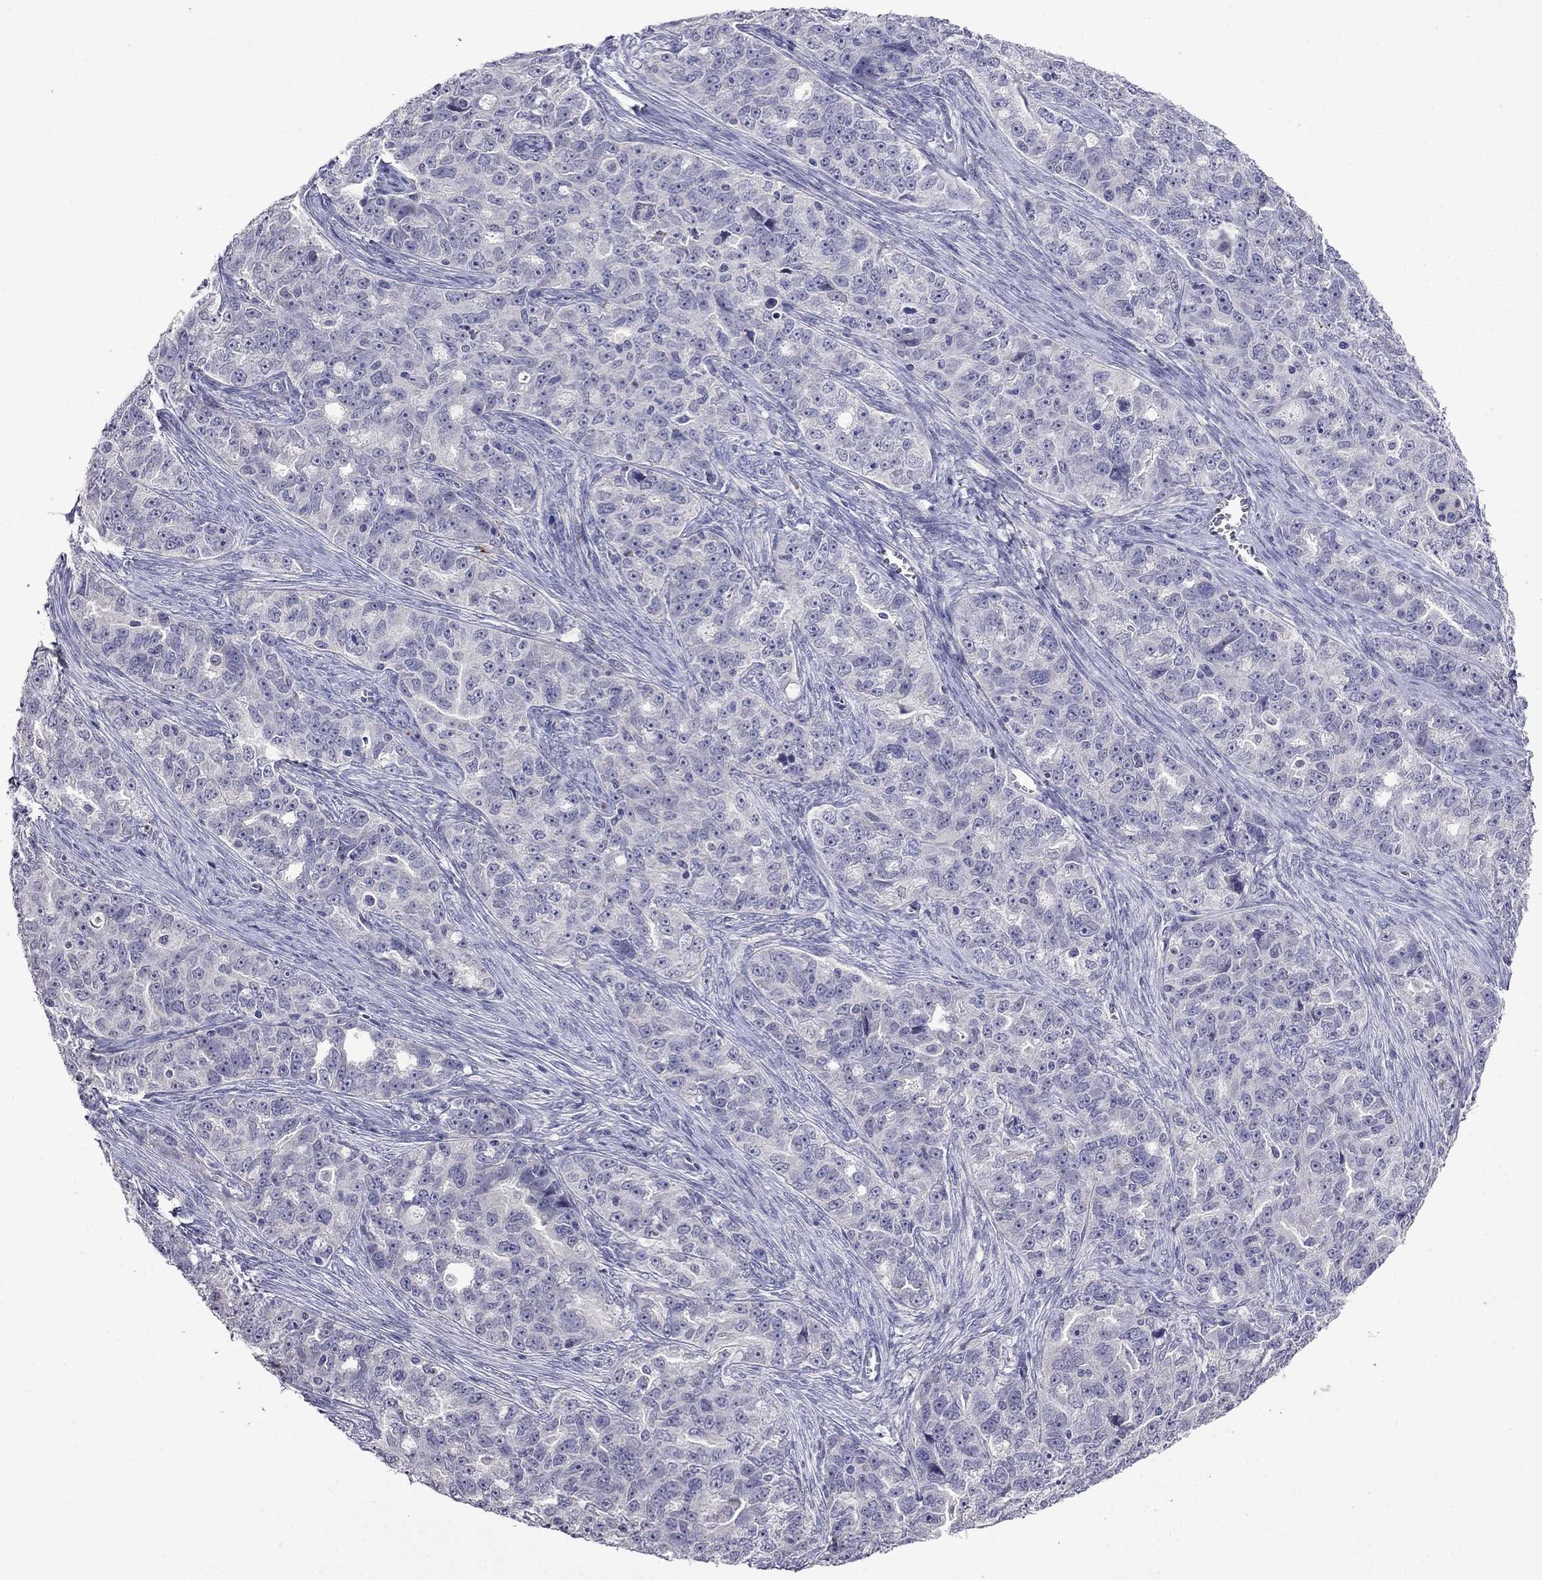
{"staining": {"intensity": "negative", "quantity": "none", "location": "none"}, "tissue": "ovarian cancer", "cell_type": "Tumor cells", "image_type": "cancer", "snomed": [{"axis": "morphology", "description": "Cystadenocarcinoma, serous, NOS"}, {"axis": "topography", "description": "Ovary"}], "caption": "This is an immunohistochemistry image of human ovarian cancer (serous cystadenocarcinoma). There is no positivity in tumor cells.", "gene": "STAR", "patient": {"sex": "female", "age": 51}}